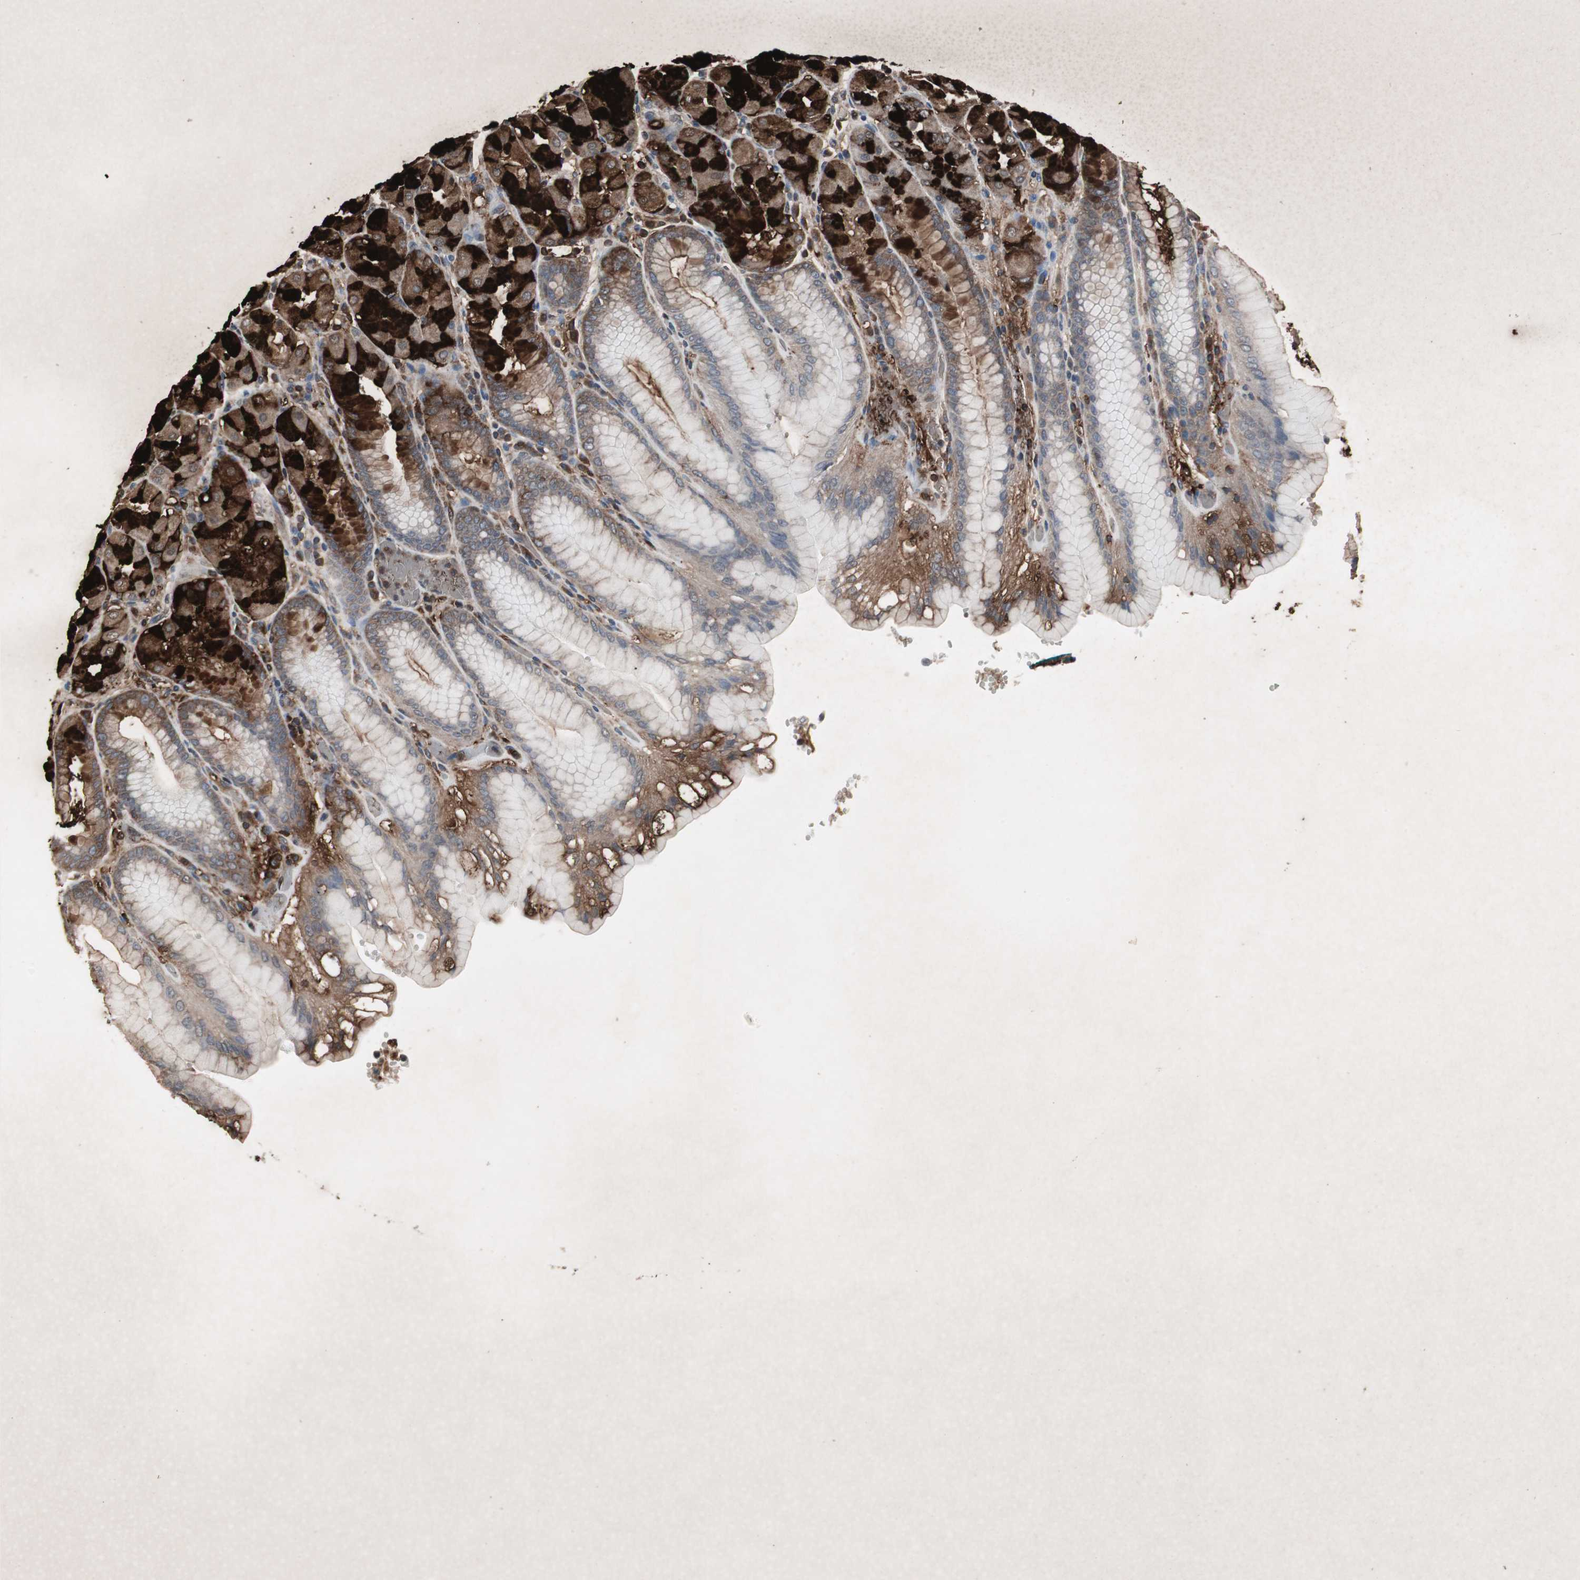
{"staining": {"intensity": "strong", "quantity": "25%-75%", "location": "cytoplasmic/membranous"}, "tissue": "stomach", "cell_type": "Glandular cells", "image_type": "normal", "snomed": [{"axis": "morphology", "description": "Normal tissue, NOS"}, {"axis": "topography", "description": "Stomach, upper"}, {"axis": "topography", "description": "Stomach"}], "caption": "Glandular cells show high levels of strong cytoplasmic/membranous positivity in approximately 25%-75% of cells in unremarkable stomach. The protein of interest is stained brown, and the nuclei are stained in blue (DAB IHC with brightfield microscopy, high magnification).", "gene": "ZSCAN22", "patient": {"sex": "male", "age": 76}}